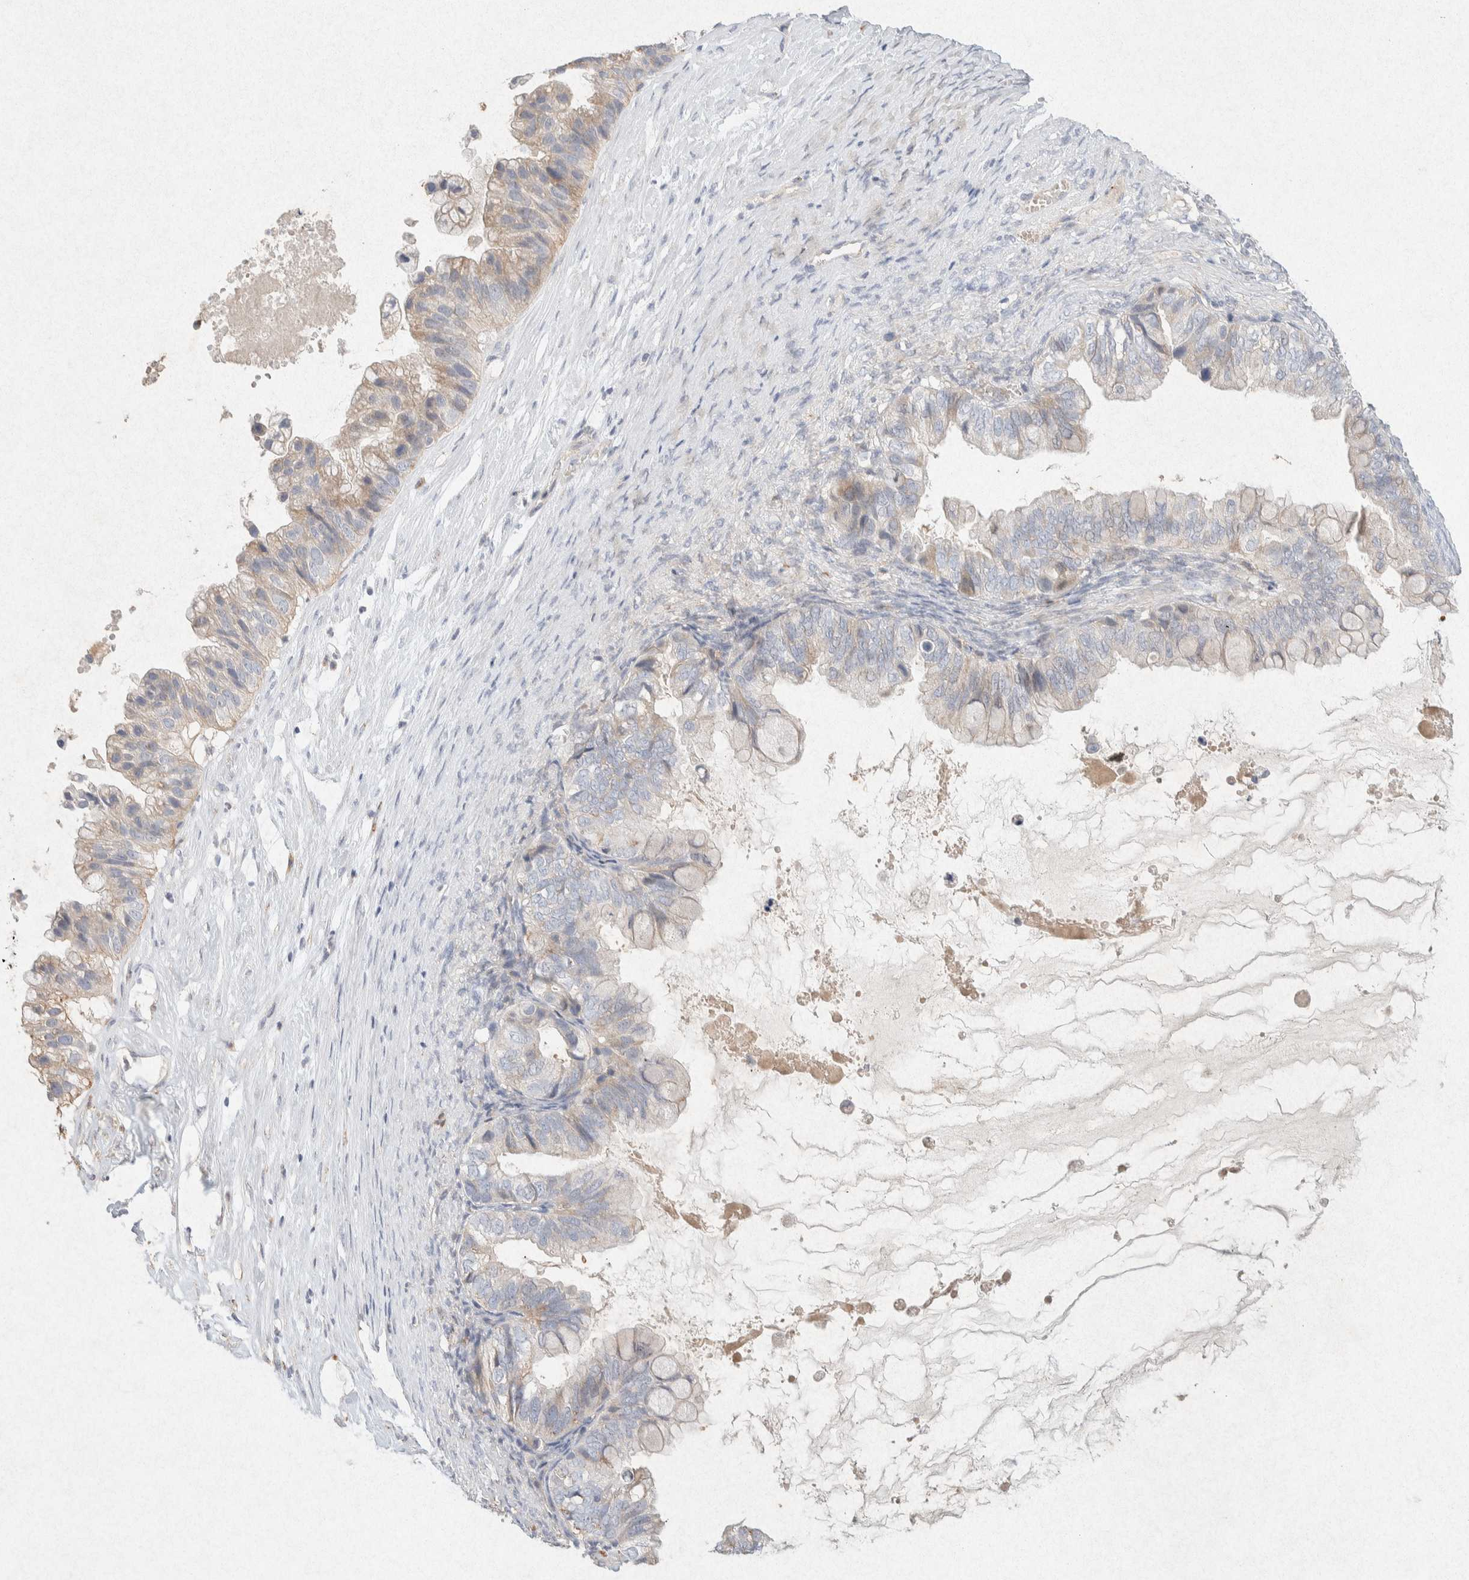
{"staining": {"intensity": "weak", "quantity": "<25%", "location": "cytoplasmic/membranous"}, "tissue": "ovarian cancer", "cell_type": "Tumor cells", "image_type": "cancer", "snomed": [{"axis": "morphology", "description": "Cystadenocarcinoma, mucinous, NOS"}, {"axis": "topography", "description": "Ovary"}], "caption": "Micrograph shows no significant protein expression in tumor cells of ovarian cancer.", "gene": "GNAI1", "patient": {"sex": "female", "age": 80}}